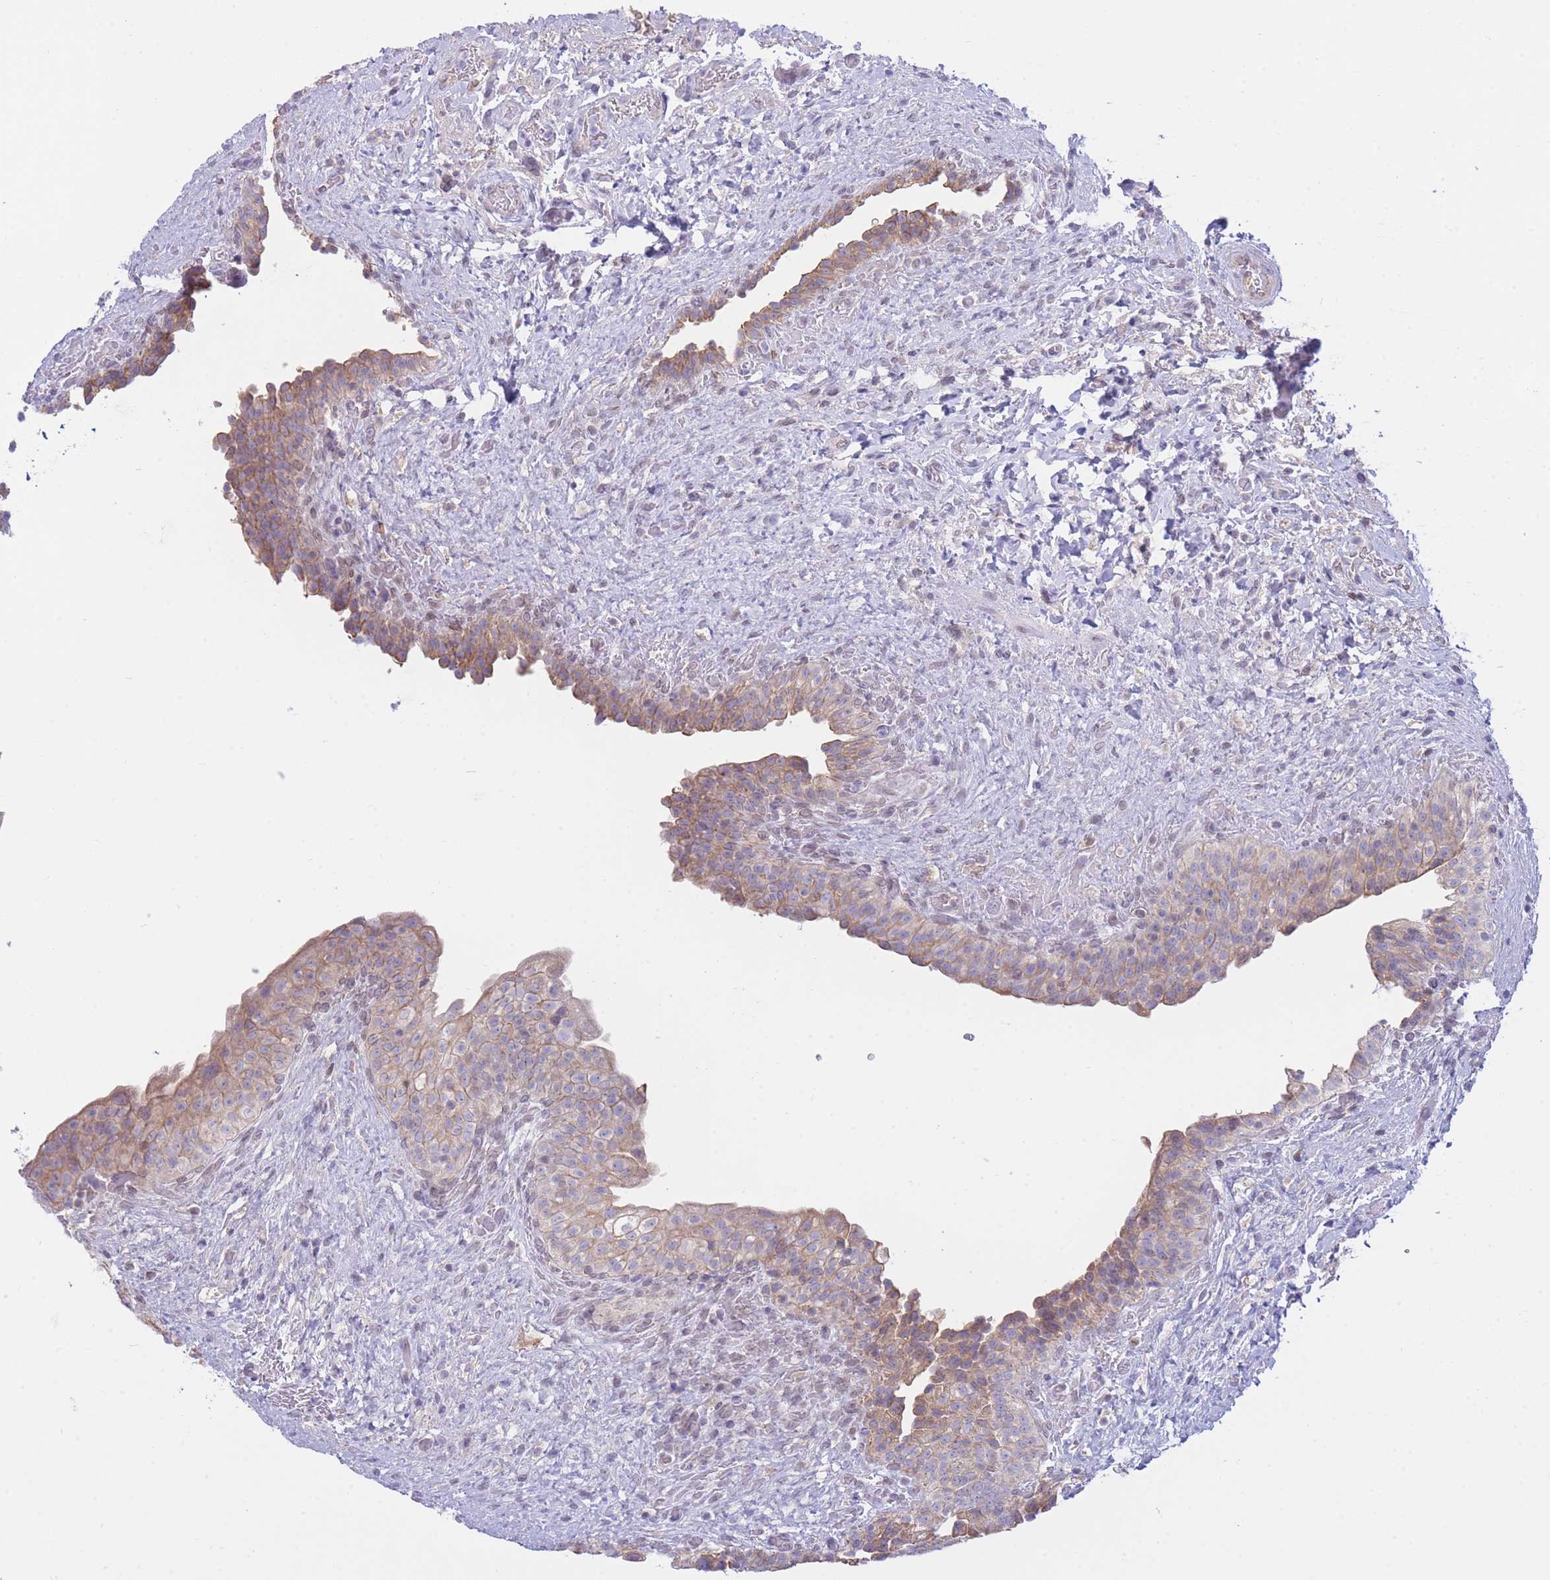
{"staining": {"intensity": "moderate", "quantity": ">75%", "location": "cytoplasmic/membranous"}, "tissue": "urinary bladder", "cell_type": "Urothelial cells", "image_type": "normal", "snomed": [{"axis": "morphology", "description": "Normal tissue, NOS"}, {"axis": "topography", "description": "Urinary bladder"}], "caption": "Moderate cytoplasmic/membranous protein expression is appreciated in approximately >75% of urothelial cells in urinary bladder. (Stains: DAB in brown, nuclei in blue, Microscopy: brightfield microscopy at high magnification).", "gene": "NANP", "patient": {"sex": "male", "age": 69}}